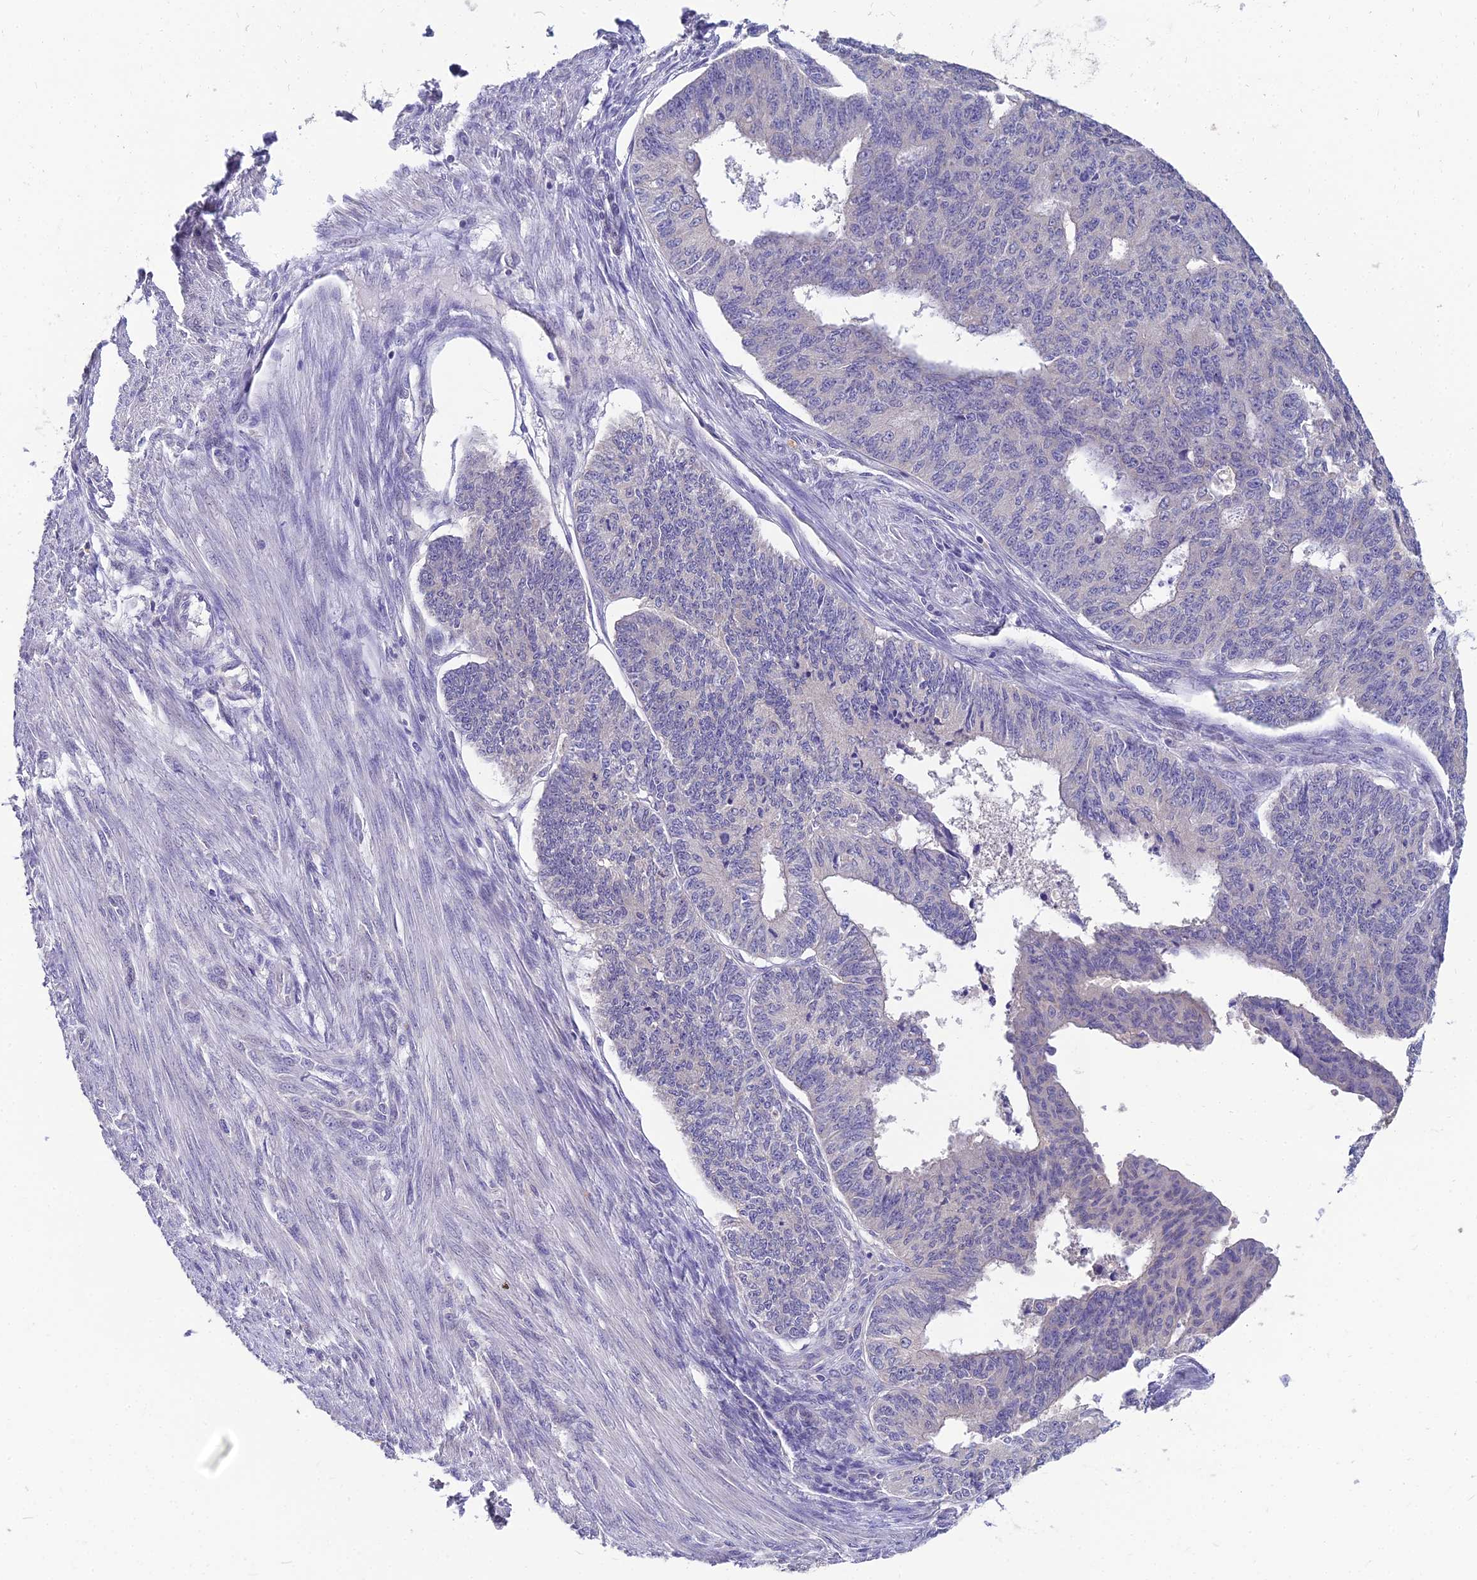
{"staining": {"intensity": "negative", "quantity": "none", "location": "none"}, "tissue": "endometrial cancer", "cell_type": "Tumor cells", "image_type": "cancer", "snomed": [{"axis": "morphology", "description": "Adenocarcinoma, NOS"}, {"axis": "topography", "description": "Endometrium"}], "caption": "Protein analysis of endometrial cancer exhibits no significant expression in tumor cells. (Immunohistochemistry (ihc), brightfield microscopy, high magnification).", "gene": "NPY", "patient": {"sex": "female", "age": 32}}